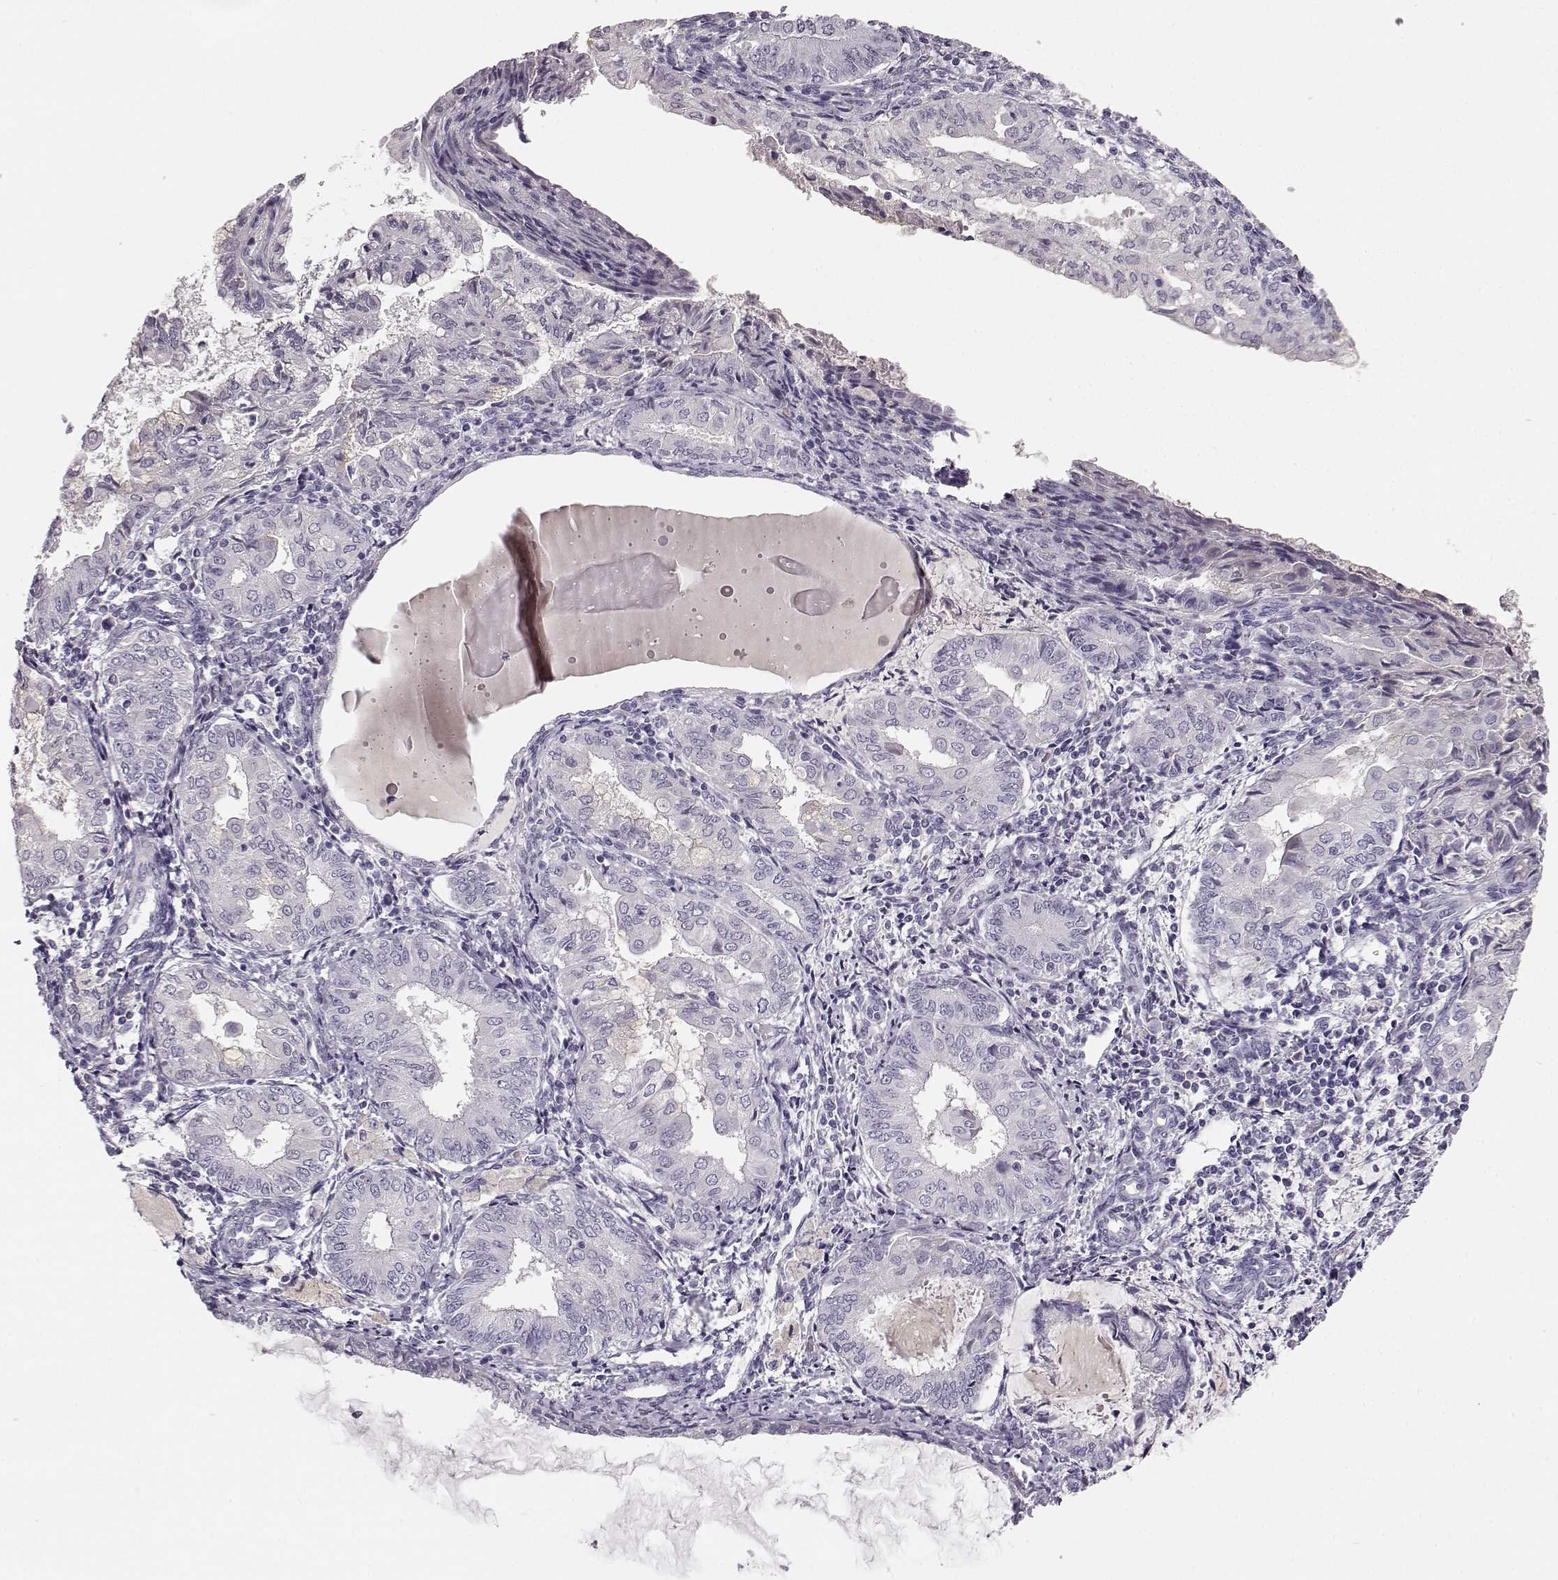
{"staining": {"intensity": "negative", "quantity": "none", "location": "none"}, "tissue": "endometrial cancer", "cell_type": "Tumor cells", "image_type": "cancer", "snomed": [{"axis": "morphology", "description": "Adenocarcinoma, NOS"}, {"axis": "topography", "description": "Endometrium"}], "caption": "Endometrial cancer (adenocarcinoma) was stained to show a protein in brown. There is no significant expression in tumor cells. (Immunohistochemistry (ihc), brightfield microscopy, high magnification).", "gene": "KIAA0319", "patient": {"sex": "female", "age": 68}}